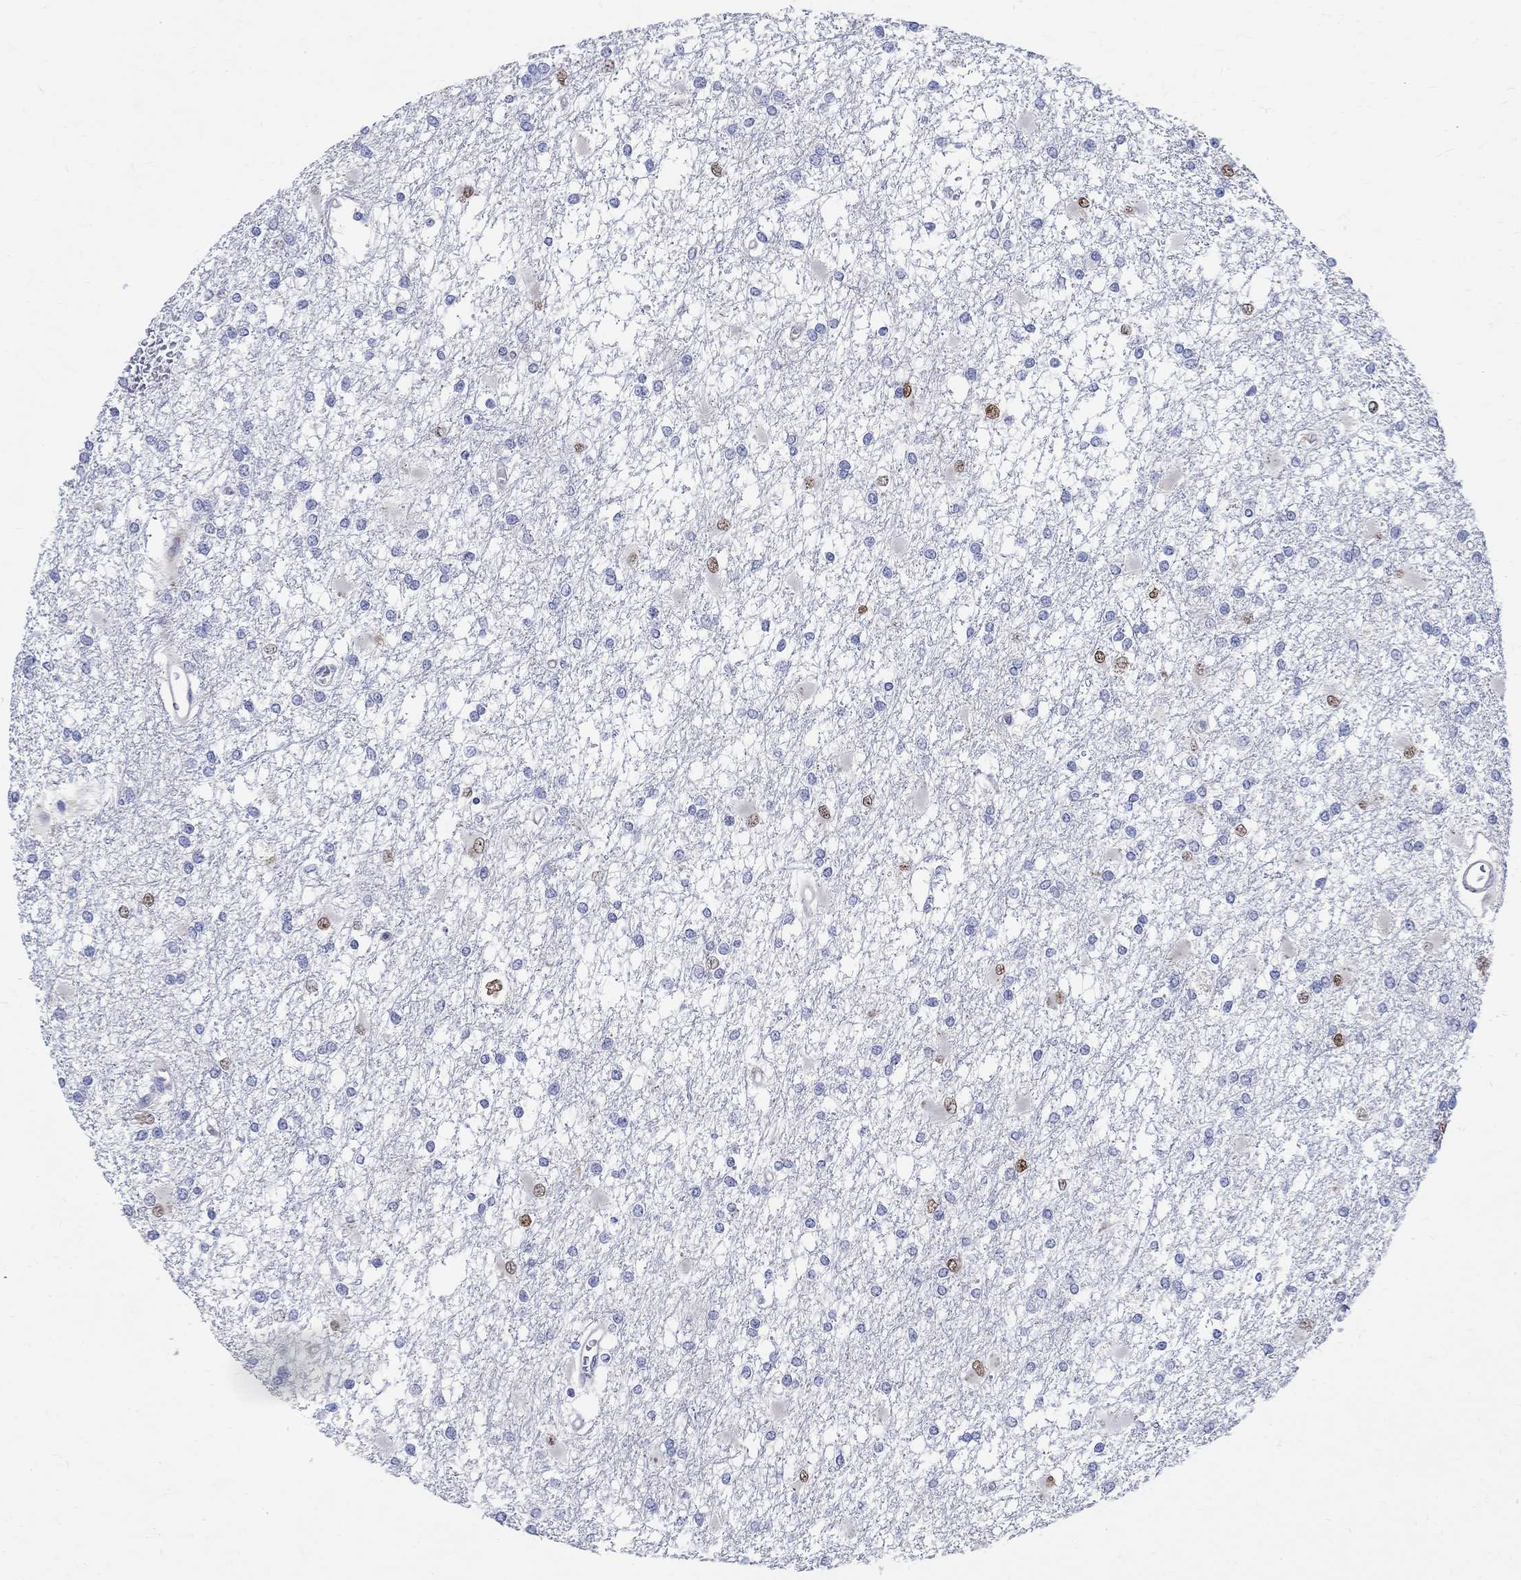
{"staining": {"intensity": "weak", "quantity": "<25%", "location": "nuclear"}, "tissue": "glioma", "cell_type": "Tumor cells", "image_type": "cancer", "snomed": [{"axis": "morphology", "description": "Glioma, malignant, High grade"}, {"axis": "topography", "description": "Cerebral cortex"}], "caption": "There is no significant expression in tumor cells of glioma.", "gene": "SOX2", "patient": {"sex": "male", "age": 79}}